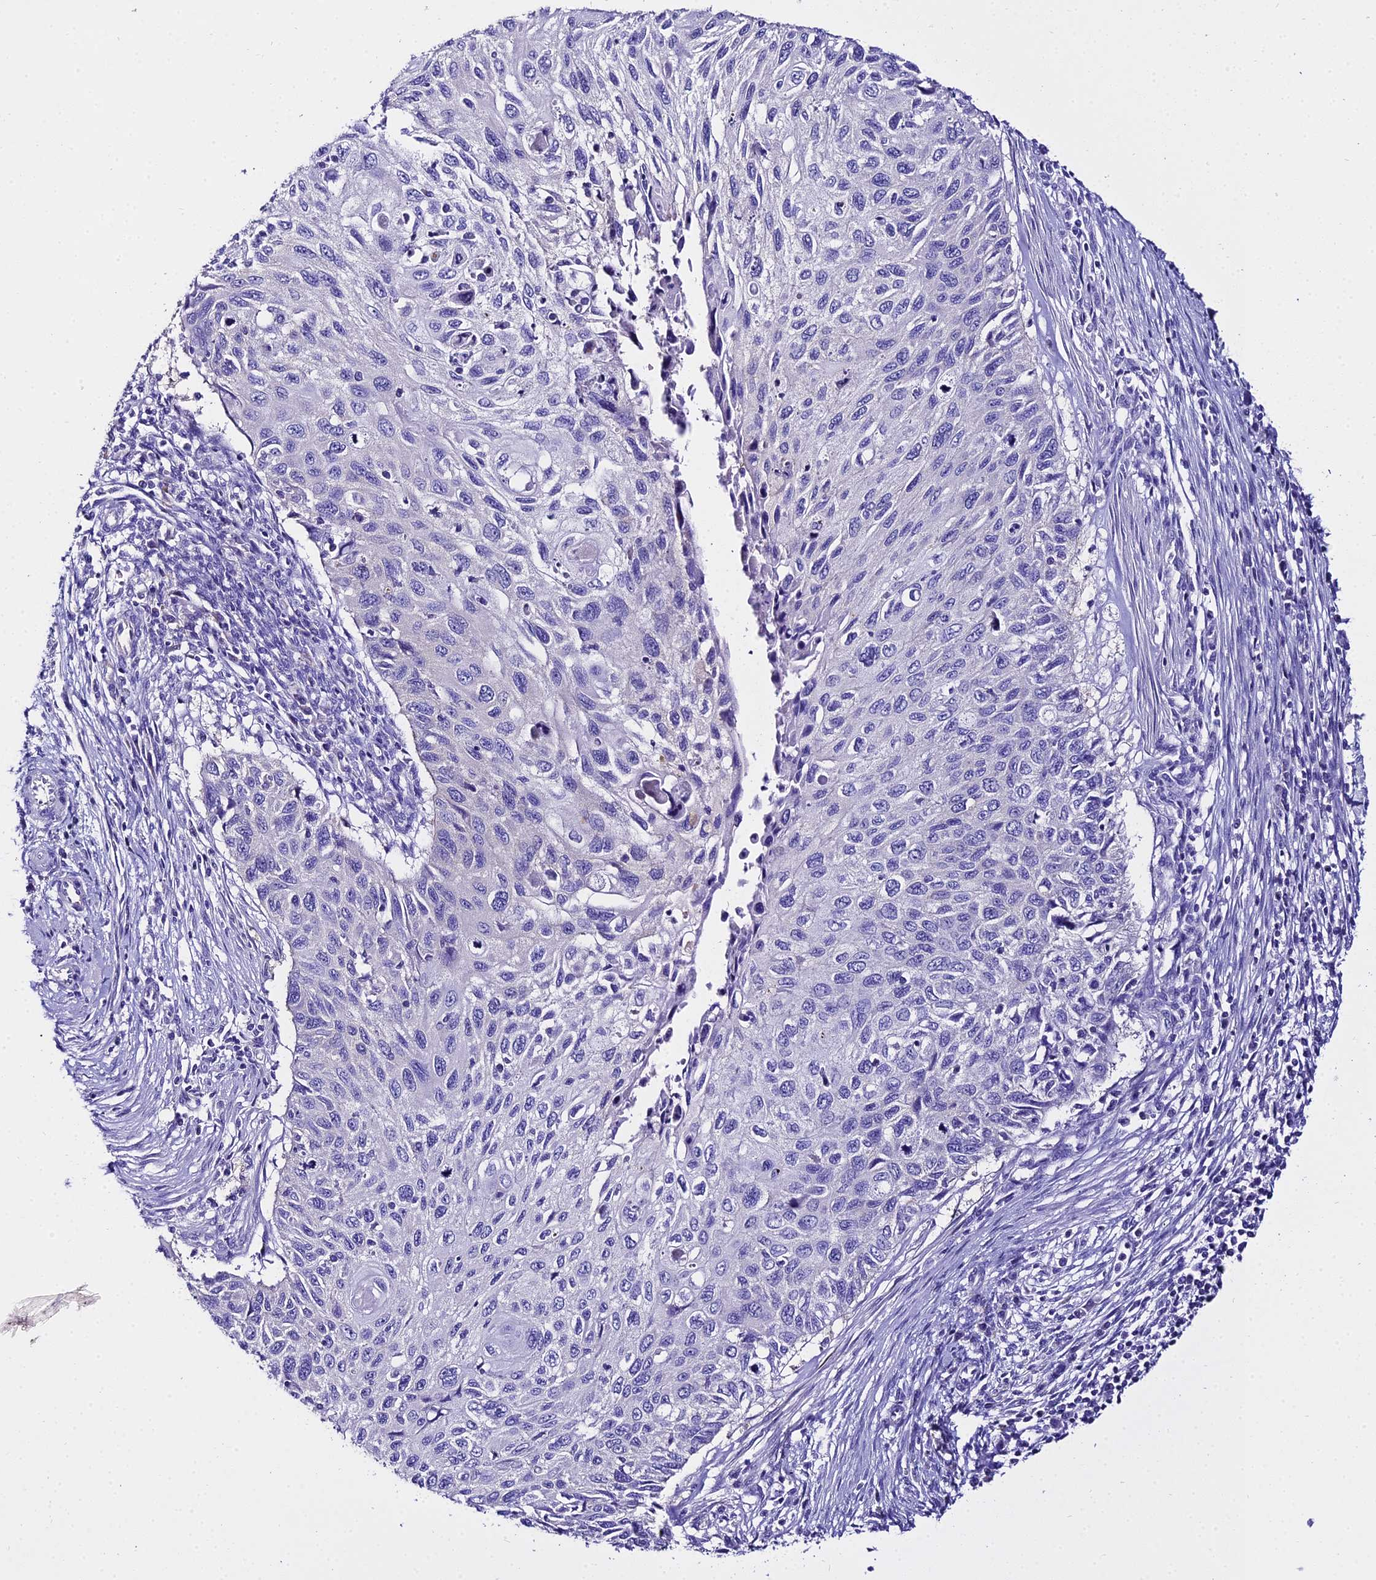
{"staining": {"intensity": "negative", "quantity": "none", "location": "none"}, "tissue": "cervical cancer", "cell_type": "Tumor cells", "image_type": "cancer", "snomed": [{"axis": "morphology", "description": "Squamous cell carcinoma, NOS"}, {"axis": "topography", "description": "Cervix"}], "caption": "The image shows no staining of tumor cells in cervical cancer (squamous cell carcinoma).", "gene": "TUBA3D", "patient": {"sex": "female", "age": 70}}